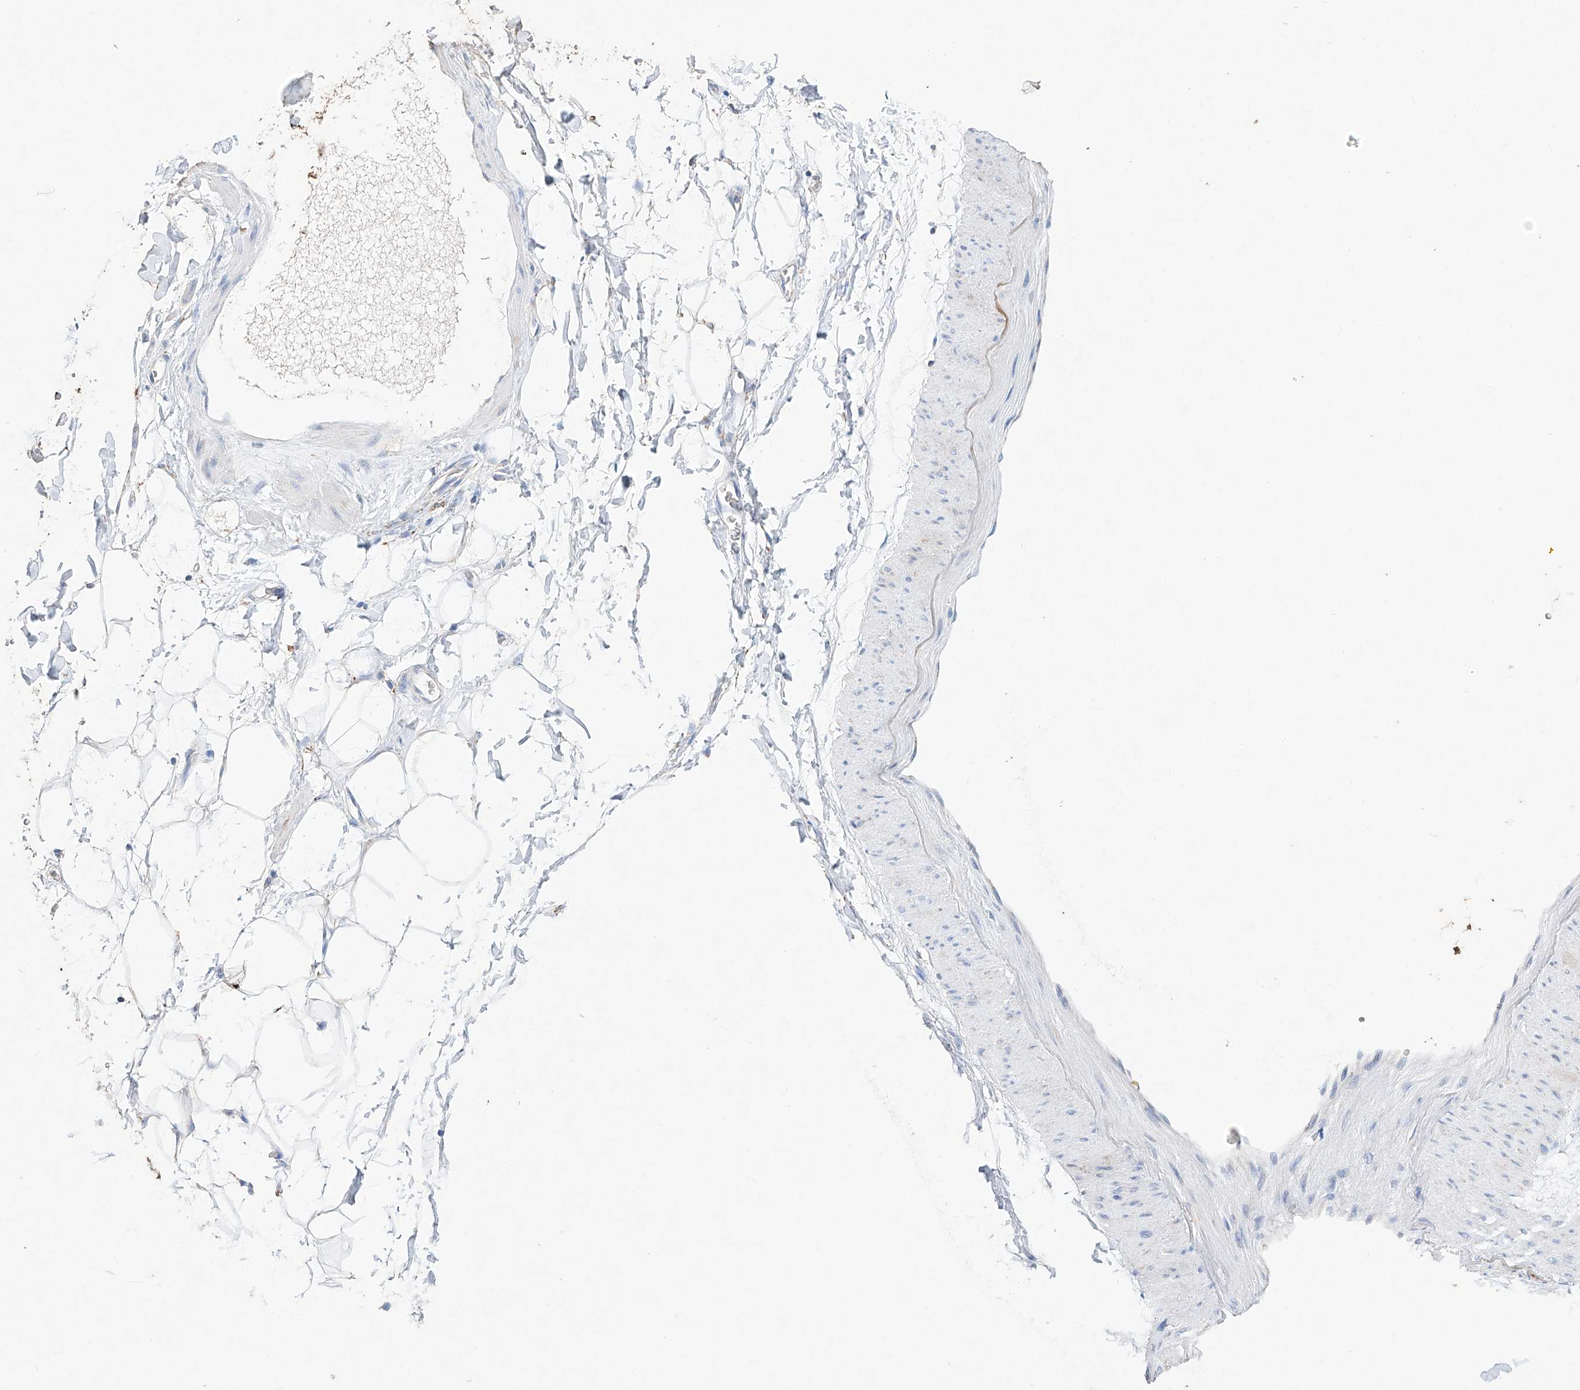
{"staining": {"intensity": "negative", "quantity": "none", "location": "none"}, "tissue": "adipose tissue", "cell_type": "Adipocytes", "image_type": "normal", "snomed": [{"axis": "morphology", "description": "Normal tissue, NOS"}, {"axis": "morphology", "description": "Adenocarcinoma, NOS"}, {"axis": "topography", "description": "Pancreas"}, {"axis": "topography", "description": "Peripheral nerve tissue"}], "caption": "IHC photomicrograph of normal adipose tissue: adipose tissue stained with DAB exhibits no significant protein expression in adipocytes. (DAB immunohistochemistry (IHC) with hematoxylin counter stain).", "gene": "NRROS", "patient": {"sex": "male", "age": 59}}